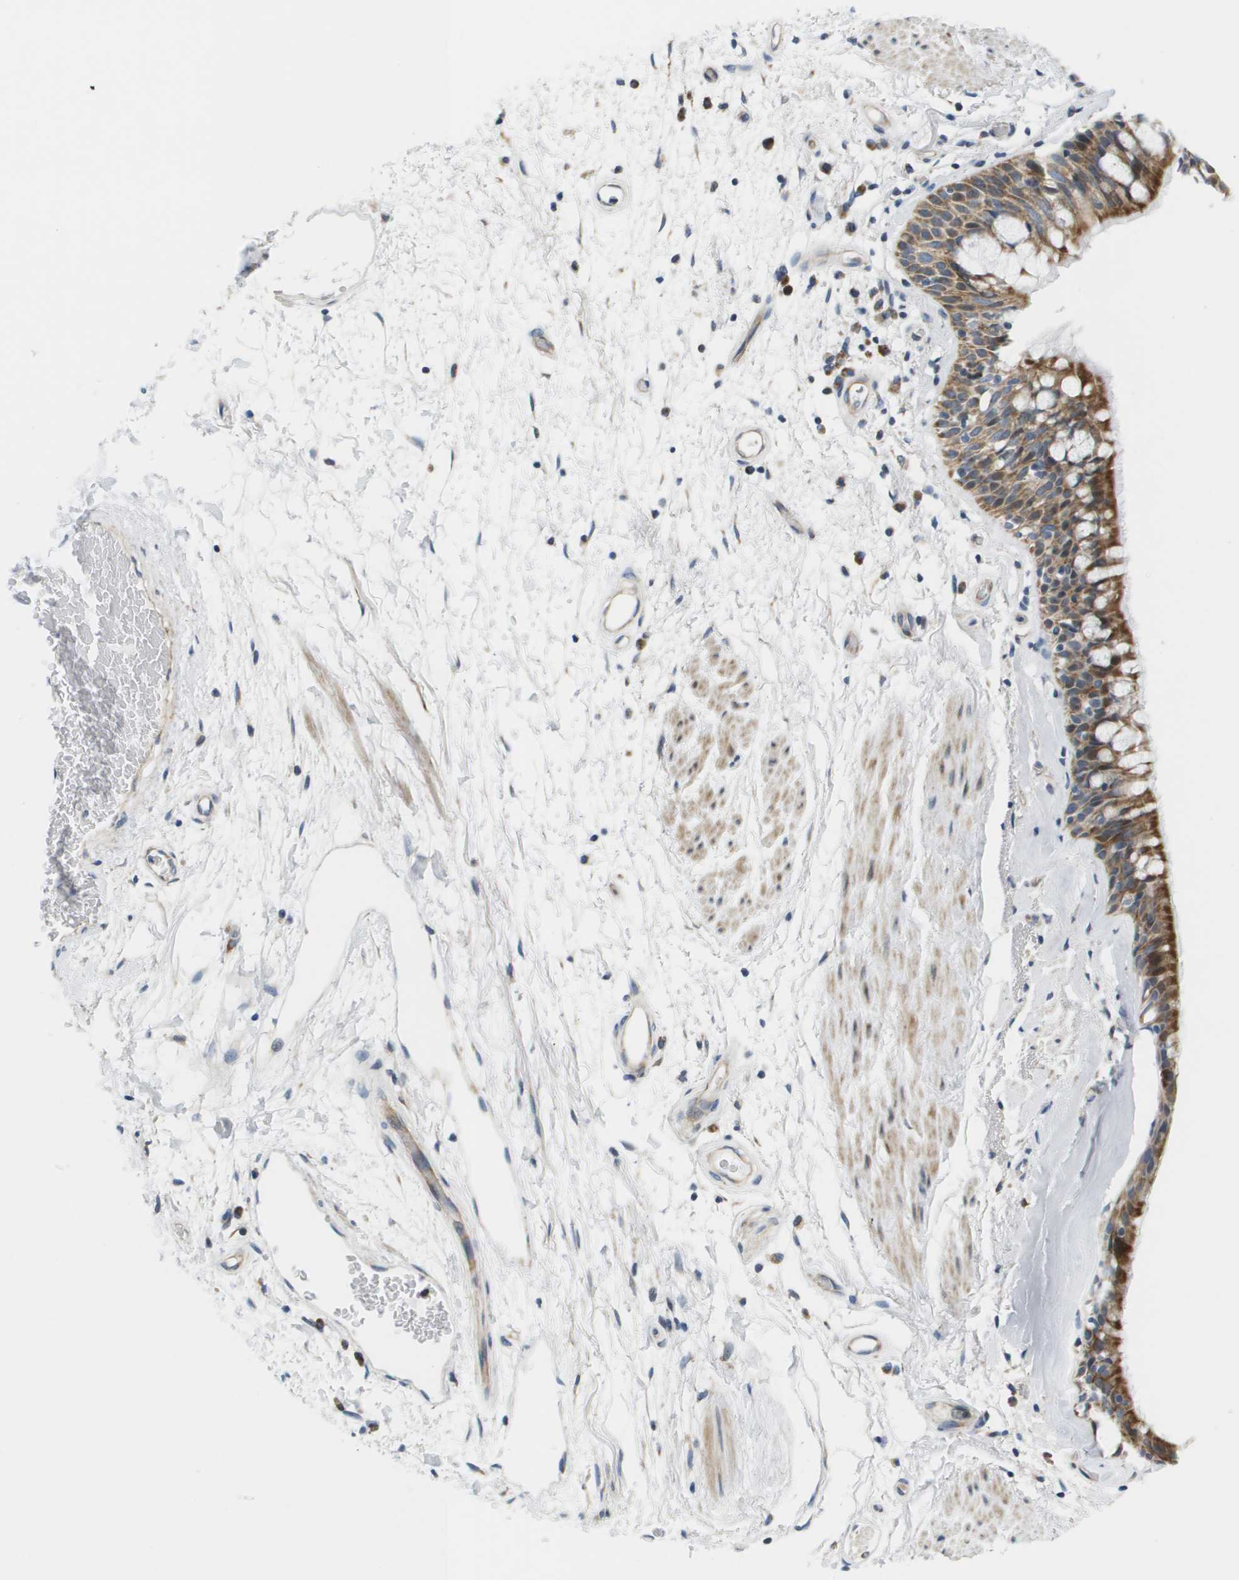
{"staining": {"intensity": "moderate", "quantity": ">75%", "location": "cytoplasmic/membranous"}, "tissue": "bronchus", "cell_type": "Respiratory epithelial cells", "image_type": "normal", "snomed": [{"axis": "morphology", "description": "Normal tissue, NOS"}, {"axis": "morphology", "description": "Adenocarcinoma, NOS"}, {"axis": "topography", "description": "Bronchus"}, {"axis": "topography", "description": "Lung"}], "caption": "Immunohistochemical staining of benign bronchus shows >75% levels of moderate cytoplasmic/membranous protein positivity in about >75% of respiratory epithelial cells.", "gene": "KRT23", "patient": {"sex": "female", "age": 54}}